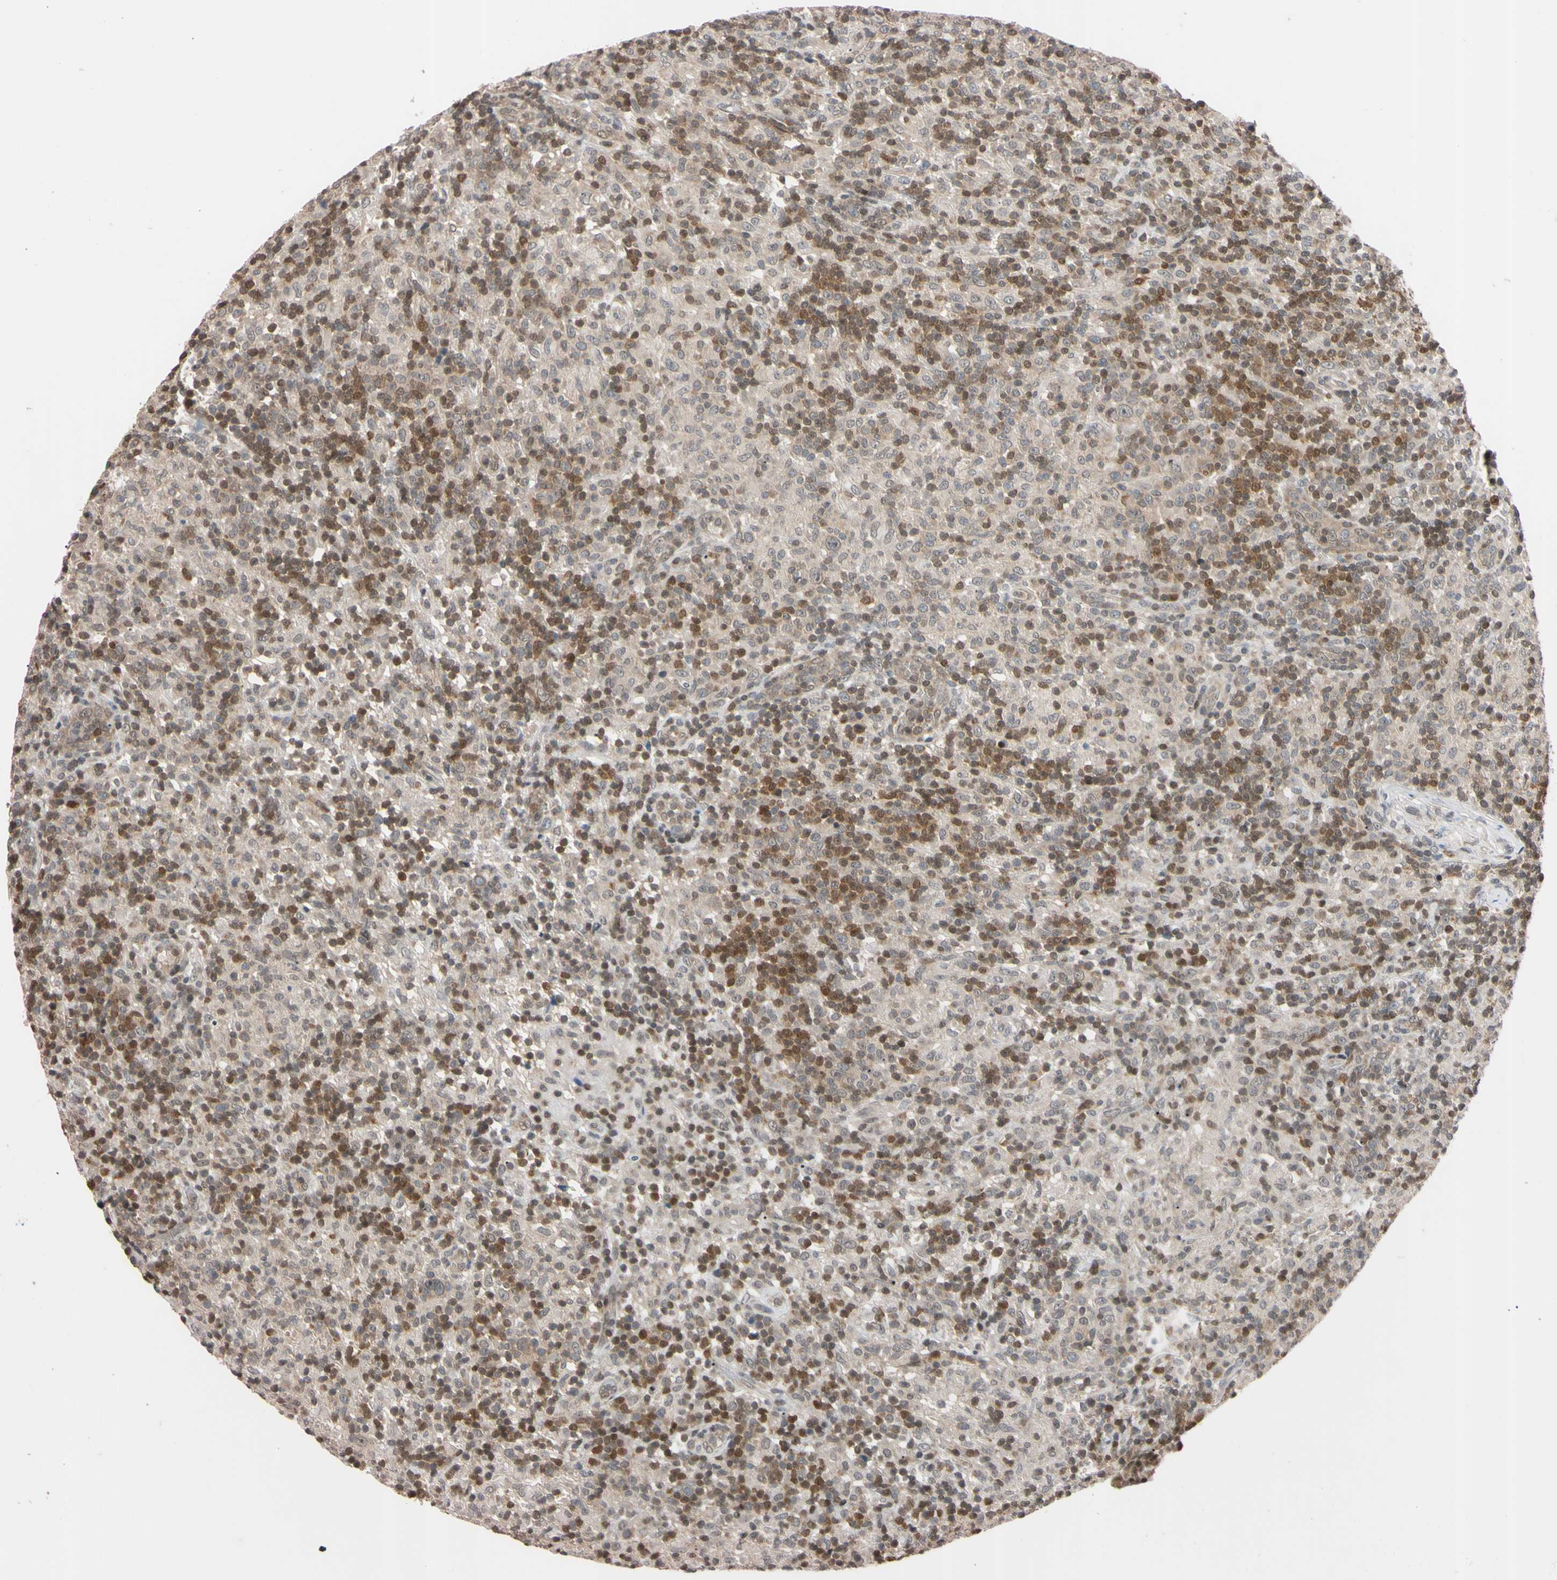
{"staining": {"intensity": "negative", "quantity": "none", "location": "none"}, "tissue": "lymphoma", "cell_type": "Tumor cells", "image_type": "cancer", "snomed": [{"axis": "morphology", "description": "Hodgkin's disease, NOS"}, {"axis": "topography", "description": "Lymph node"}], "caption": "There is no significant positivity in tumor cells of Hodgkin's disease.", "gene": "UBE2I", "patient": {"sex": "male", "age": 70}}